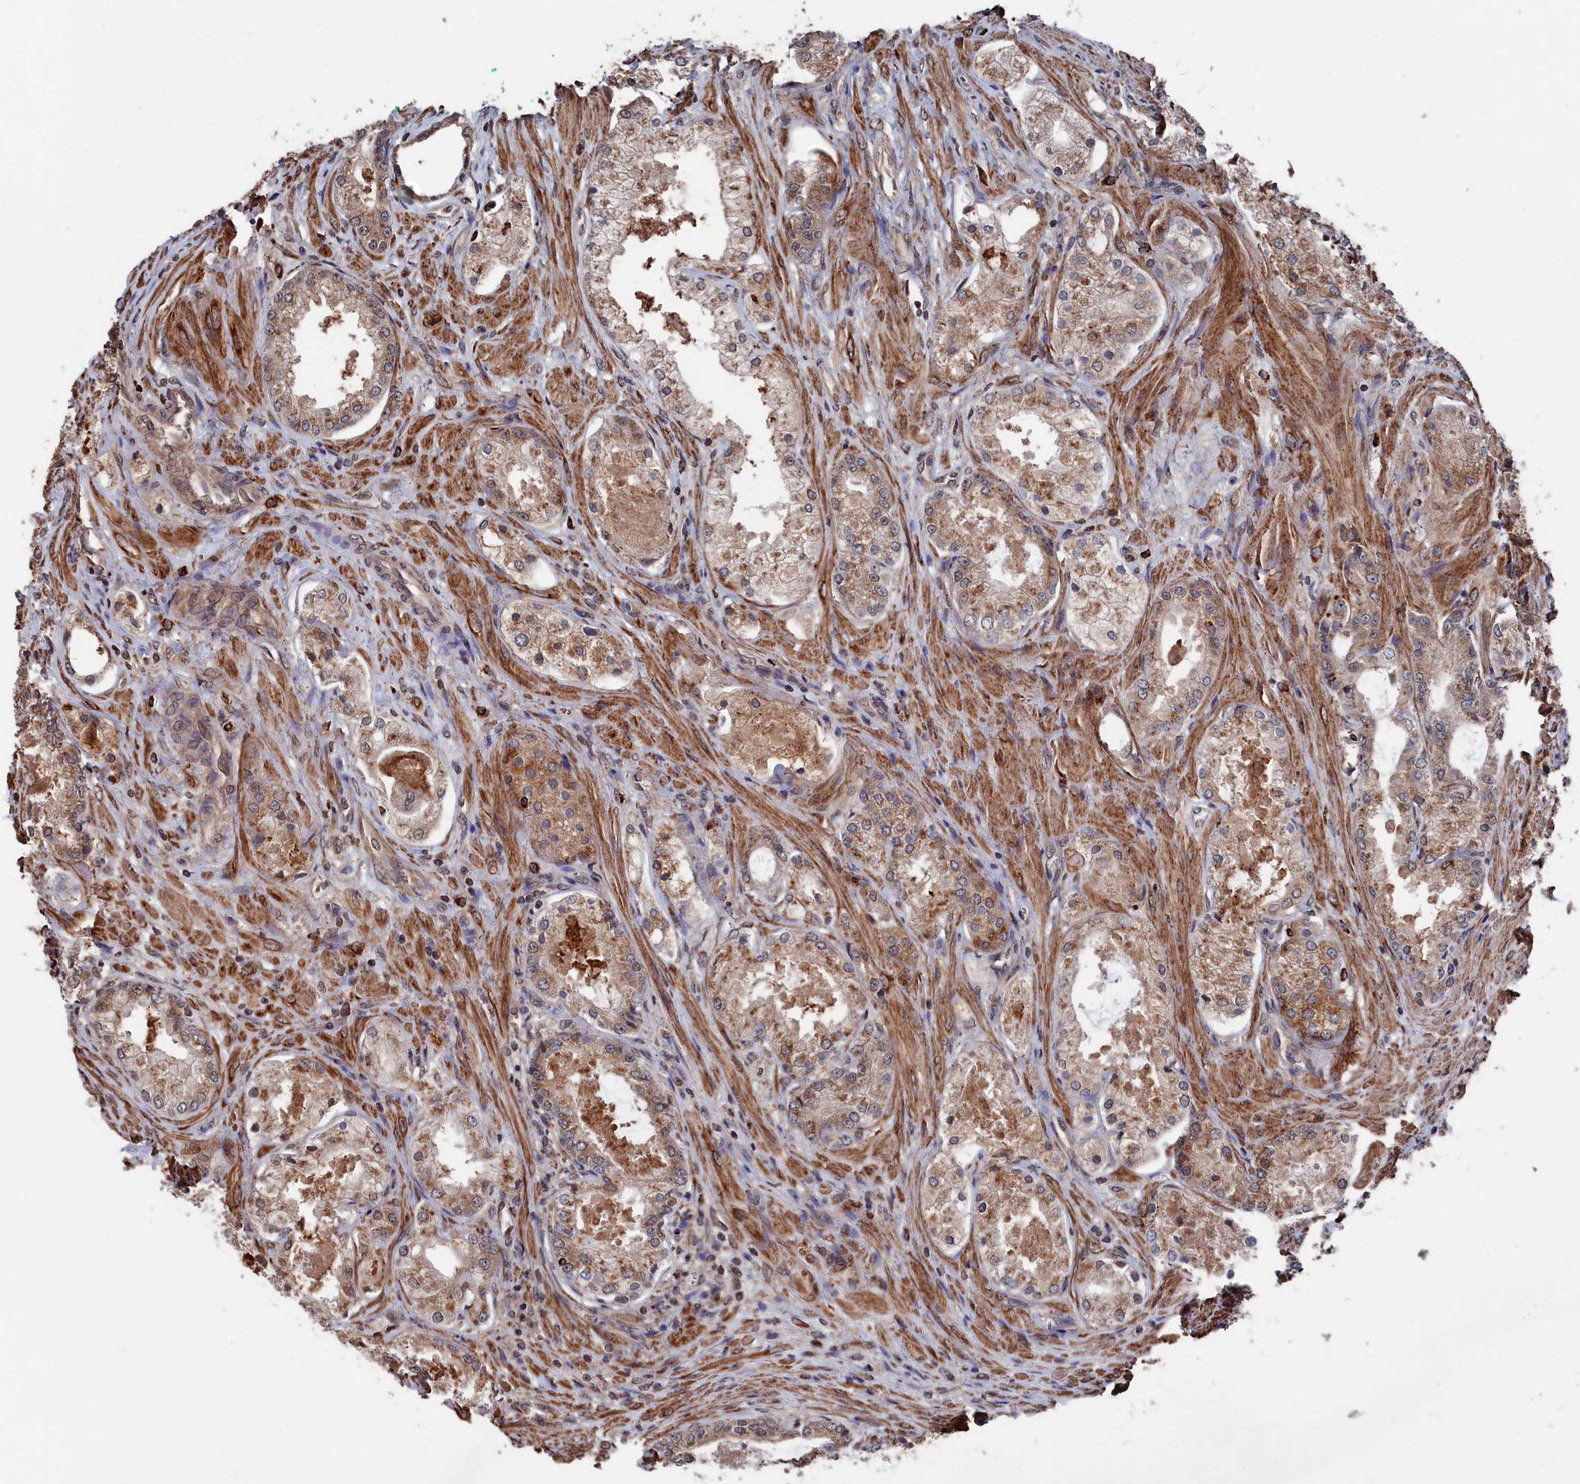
{"staining": {"intensity": "moderate", "quantity": ">75%", "location": "cytoplasmic/membranous"}, "tissue": "prostate cancer", "cell_type": "Tumor cells", "image_type": "cancer", "snomed": [{"axis": "morphology", "description": "Adenocarcinoma, Low grade"}, {"axis": "topography", "description": "Prostate"}], "caption": "A medium amount of moderate cytoplasmic/membranous expression is identified in about >75% of tumor cells in prostate adenocarcinoma (low-grade) tissue. (DAB (3,3'-diaminobenzidine) IHC with brightfield microscopy, high magnification).", "gene": "PDE12", "patient": {"sex": "male", "age": 68}}